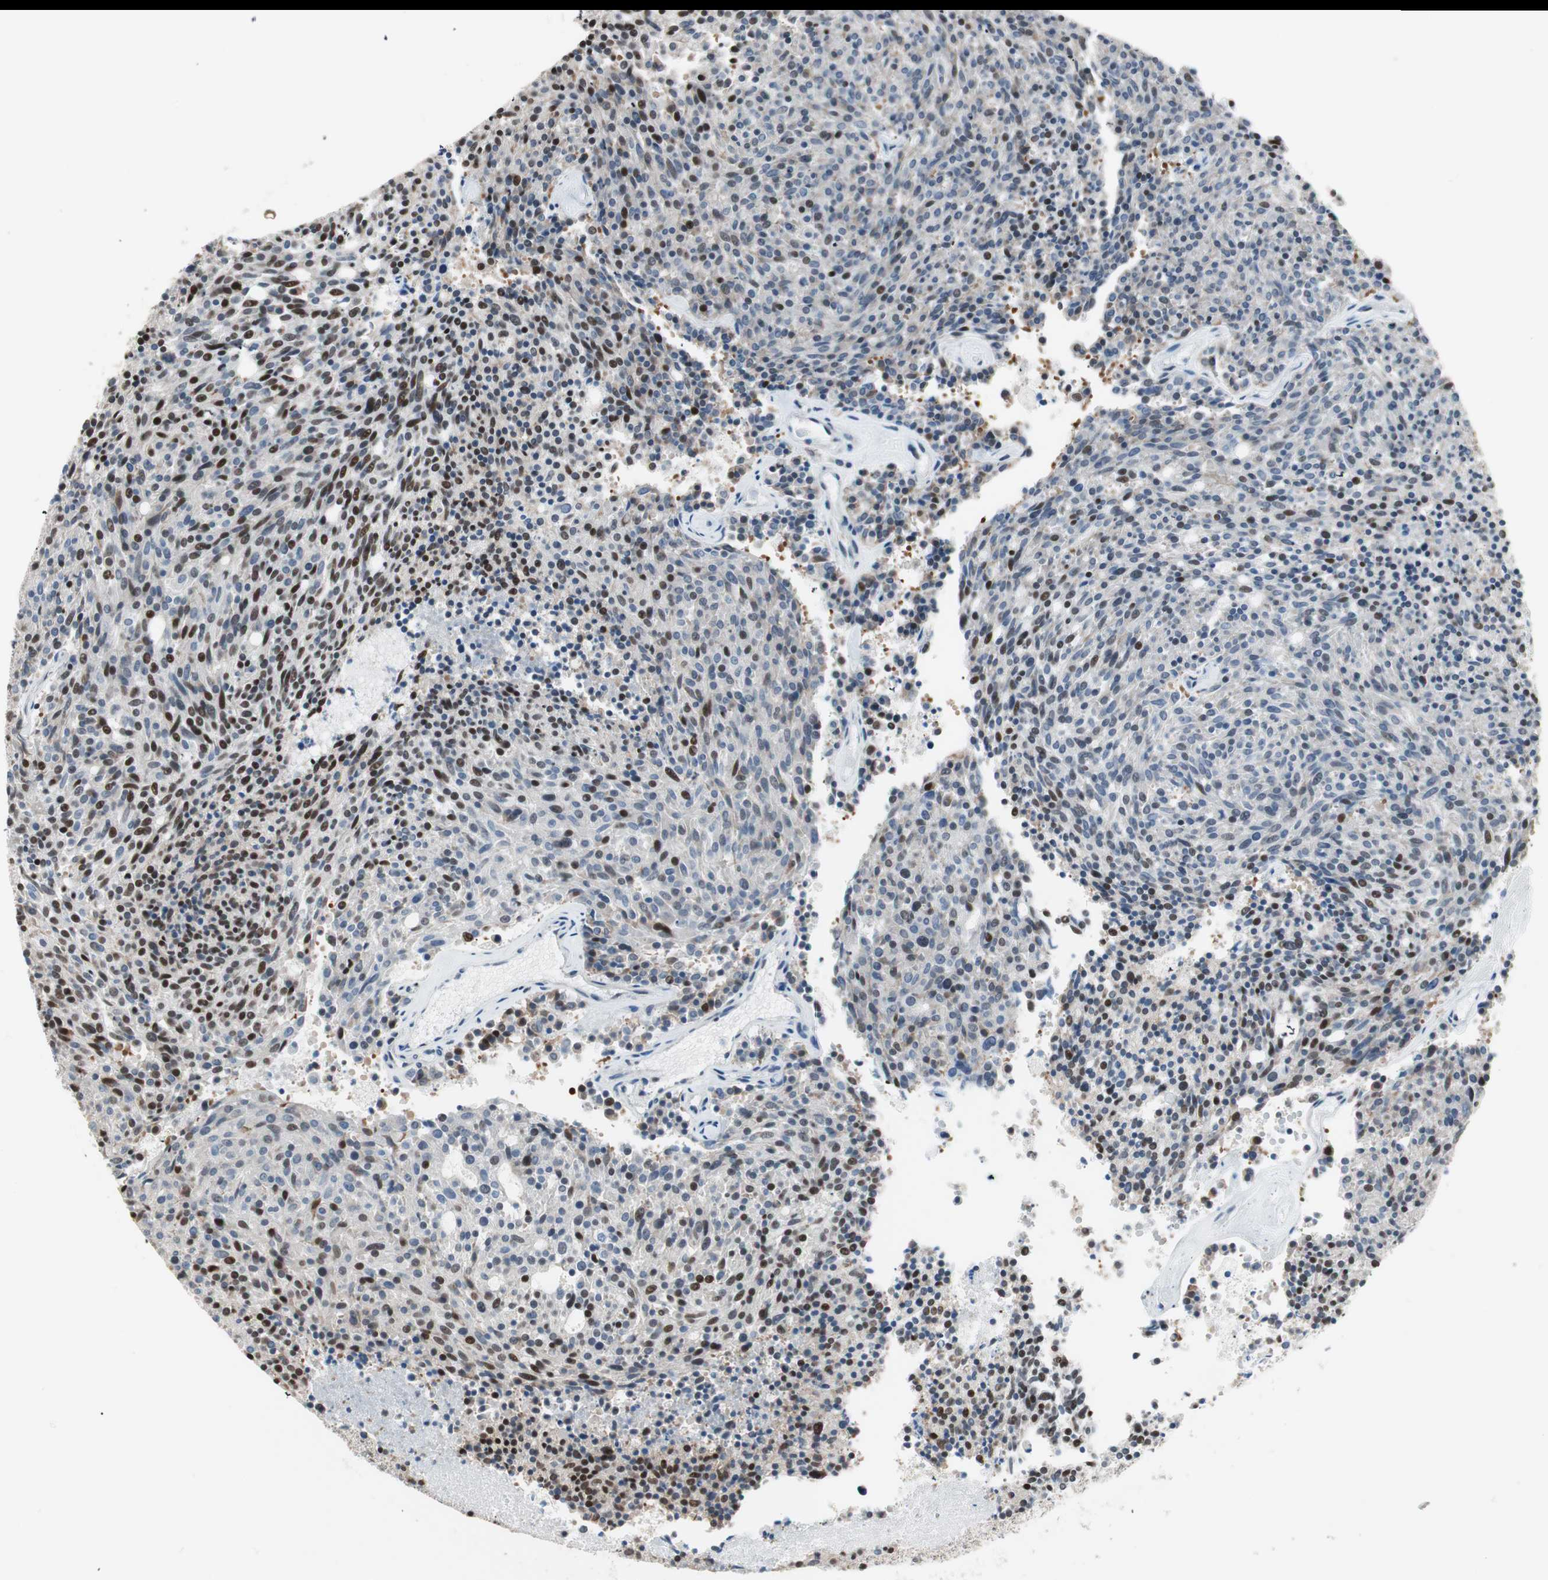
{"staining": {"intensity": "moderate", "quantity": "25%-75%", "location": "nuclear"}, "tissue": "carcinoid", "cell_type": "Tumor cells", "image_type": "cancer", "snomed": [{"axis": "morphology", "description": "Carcinoid, malignant, NOS"}, {"axis": "topography", "description": "Pancreas"}], "caption": "Carcinoid (malignant) stained with a brown dye reveals moderate nuclear positive positivity in about 25%-75% of tumor cells.", "gene": "ZBTB17", "patient": {"sex": "female", "age": 54}}